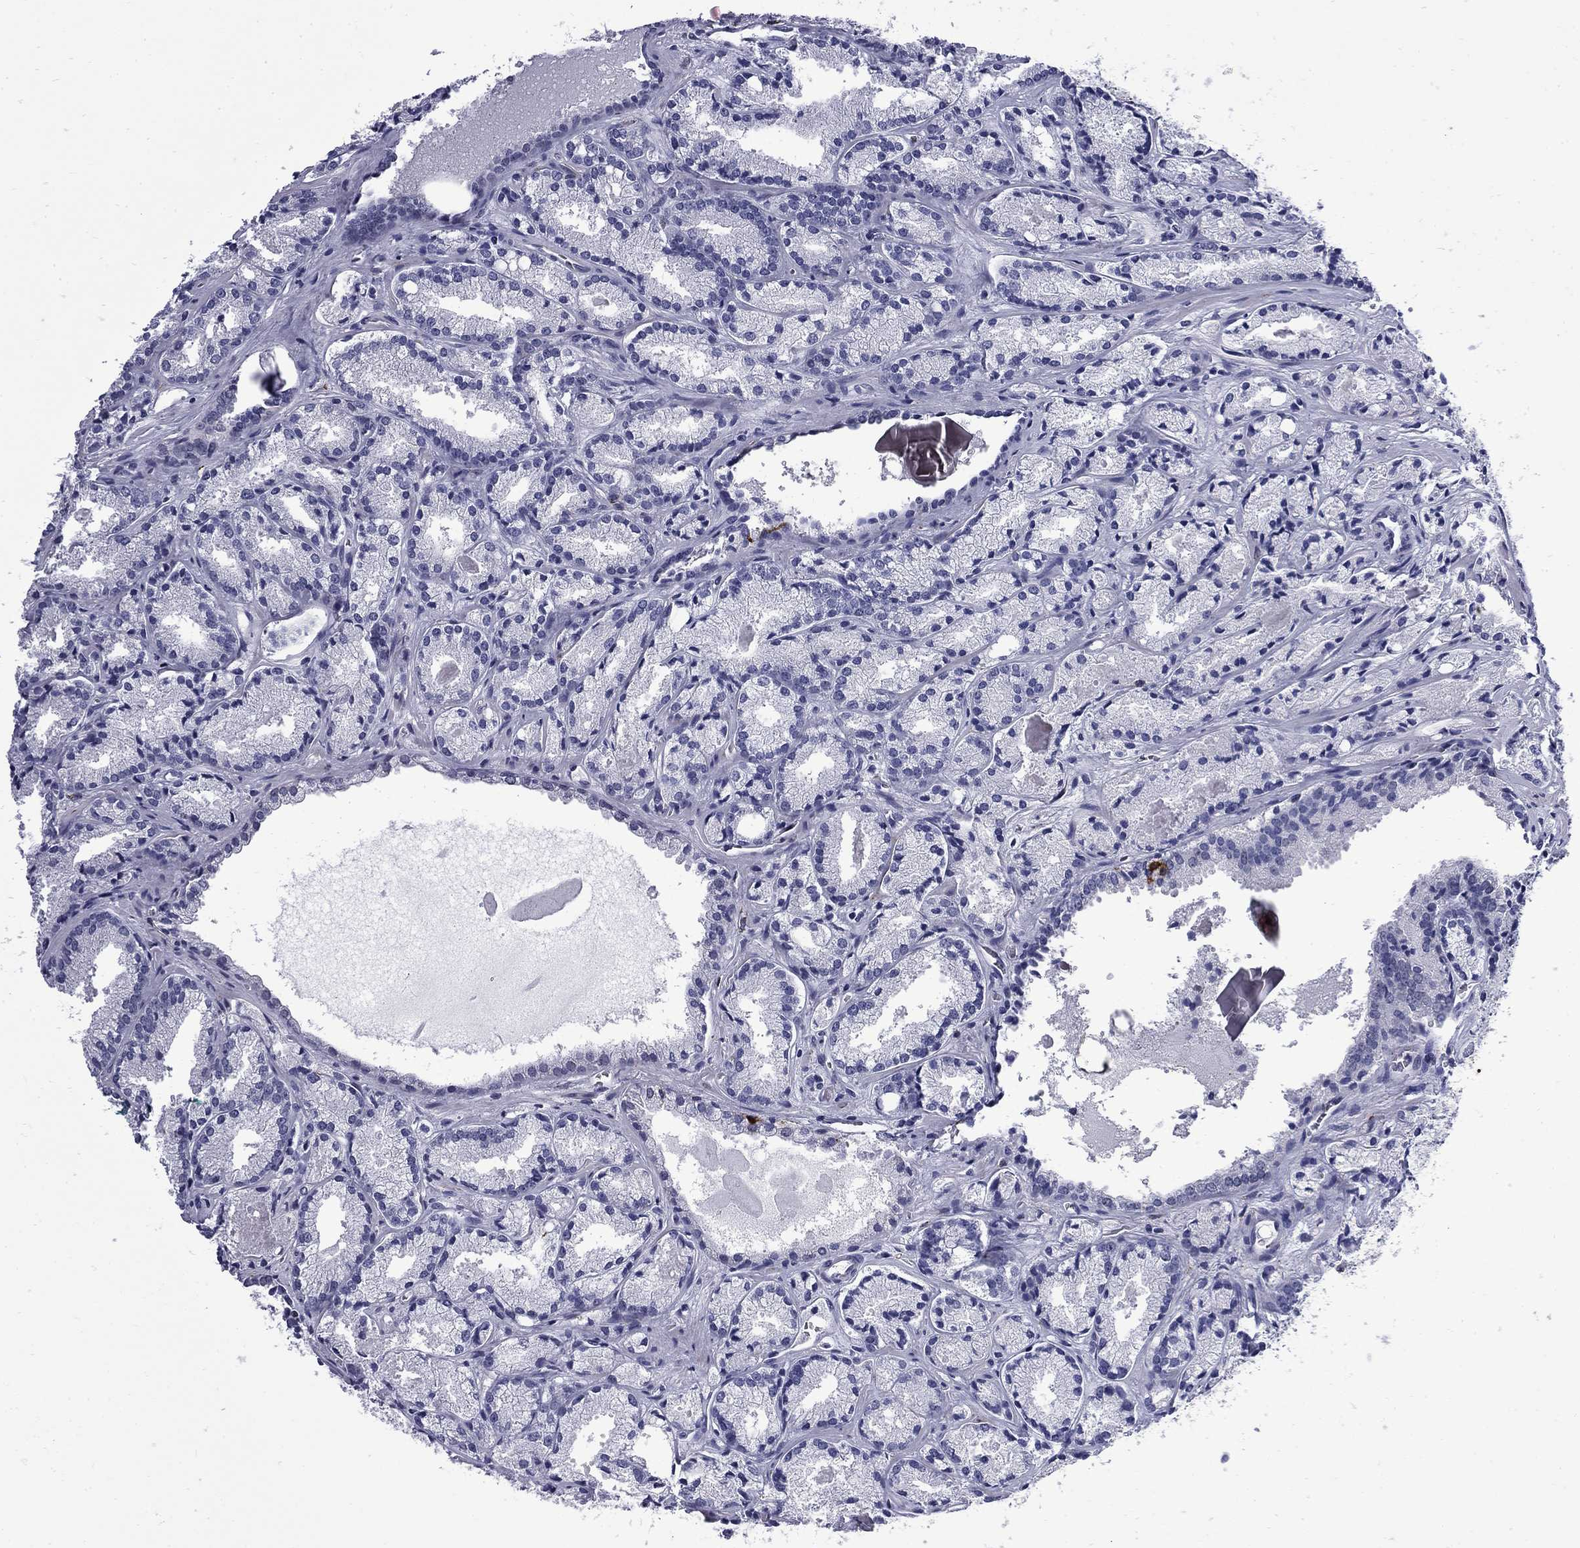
{"staining": {"intensity": "negative", "quantity": "none", "location": "none"}, "tissue": "prostate cancer", "cell_type": "Tumor cells", "image_type": "cancer", "snomed": [{"axis": "morphology", "description": "Adenocarcinoma, NOS"}, {"axis": "morphology", "description": "Adenocarcinoma, High grade"}, {"axis": "topography", "description": "Prostate"}], "caption": "There is no significant expression in tumor cells of prostate cancer. (DAB (3,3'-diaminobenzidine) IHC with hematoxylin counter stain).", "gene": "MGARP", "patient": {"sex": "male", "age": 70}}